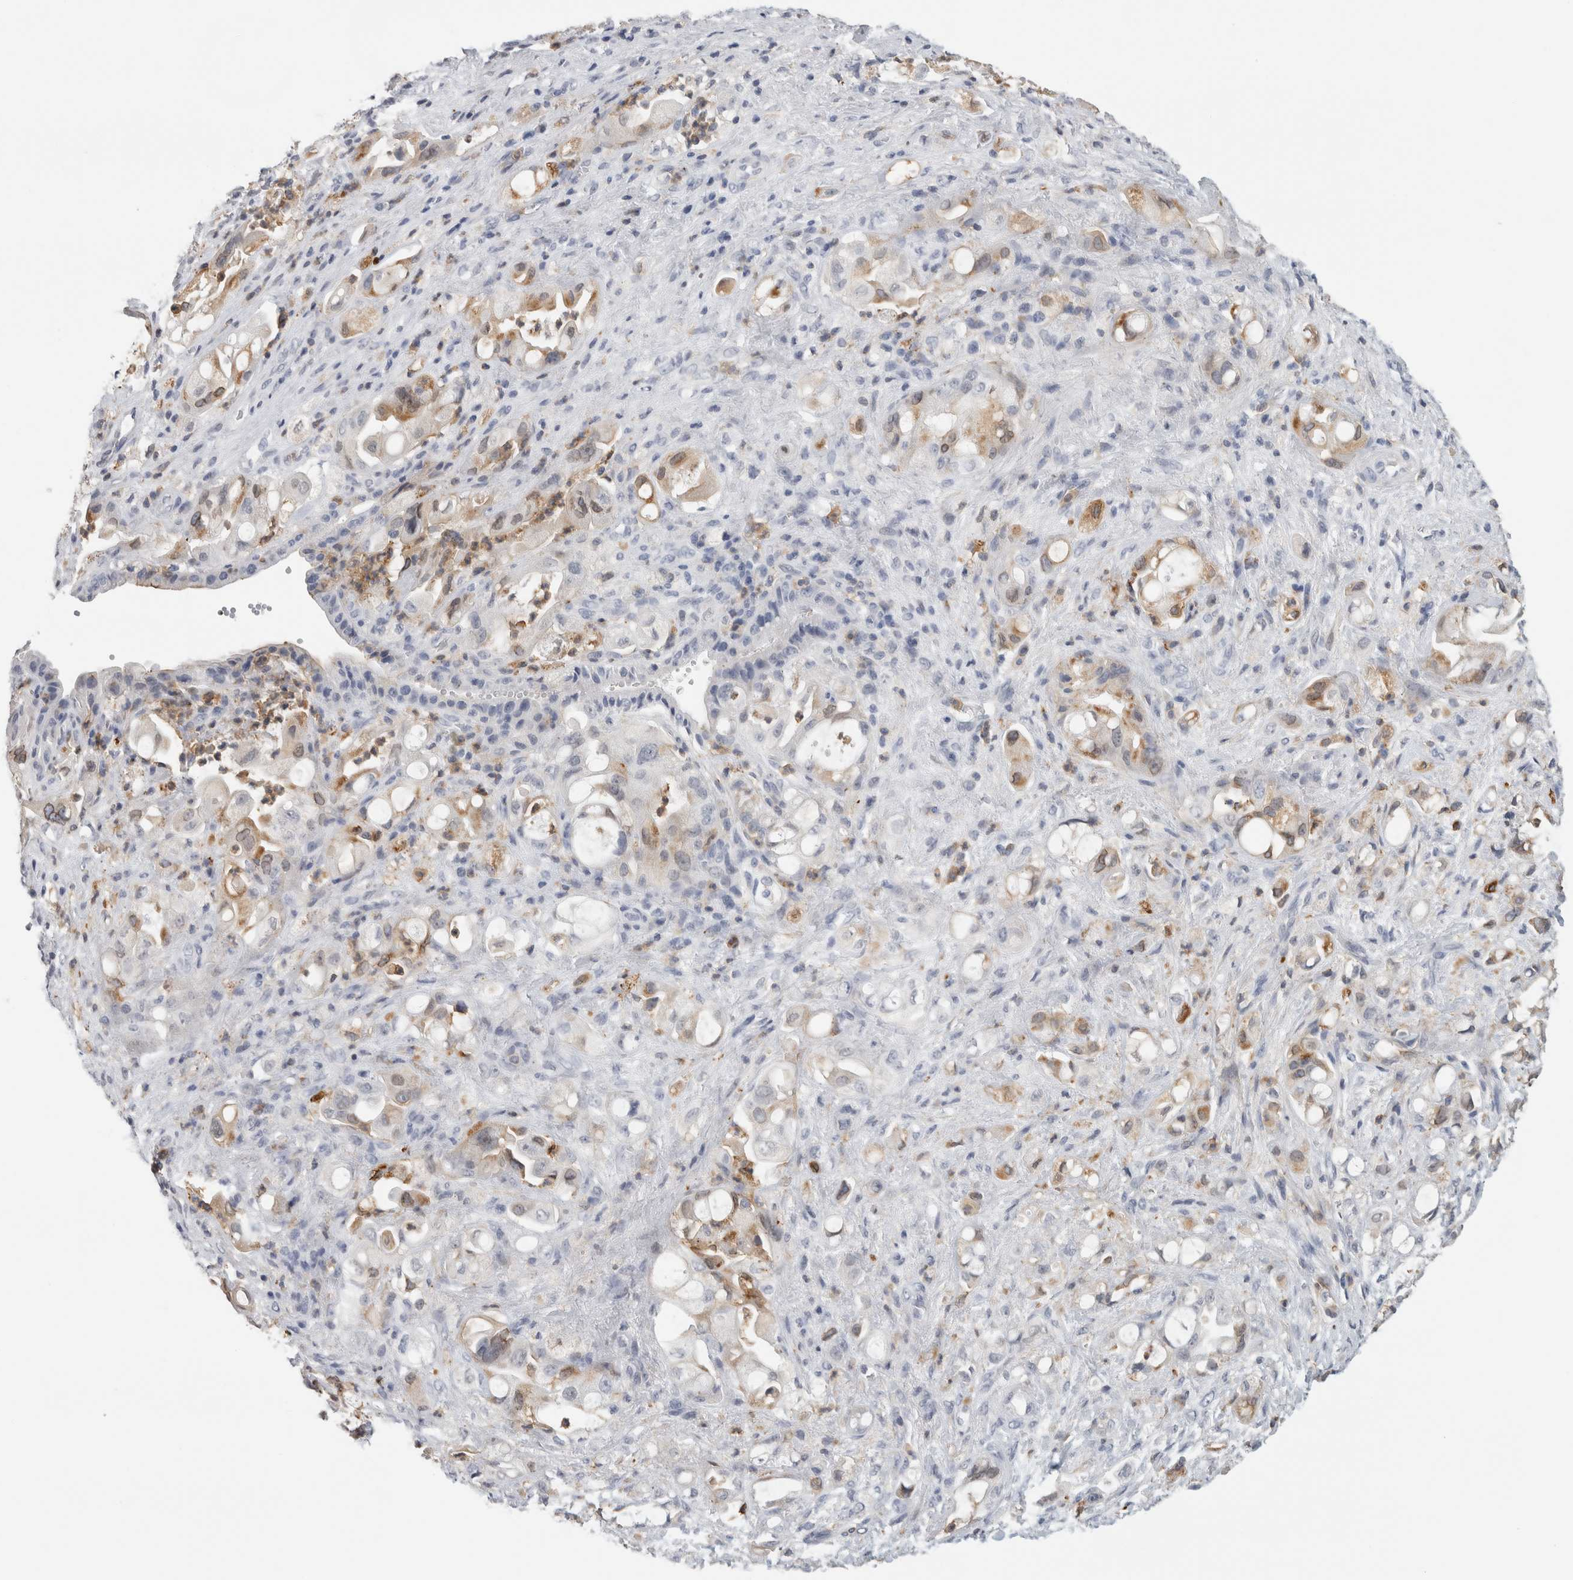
{"staining": {"intensity": "weak", "quantity": "25%-75%", "location": "cytoplasmic/membranous"}, "tissue": "pancreatic cancer", "cell_type": "Tumor cells", "image_type": "cancer", "snomed": [{"axis": "morphology", "description": "Adenocarcinoma, NOS"}, {"axis": "topography", "description": "Pancreas"}], "caption": "Immunohistochemical staining of pancreatic cancer (adenocarcinoma) displays low levels of weak cytoplasmic/membranous staining in about 25%-75% of tumor cells.", "gene": "P2RY2", "patient": {"sex": "male", "age": 79}}